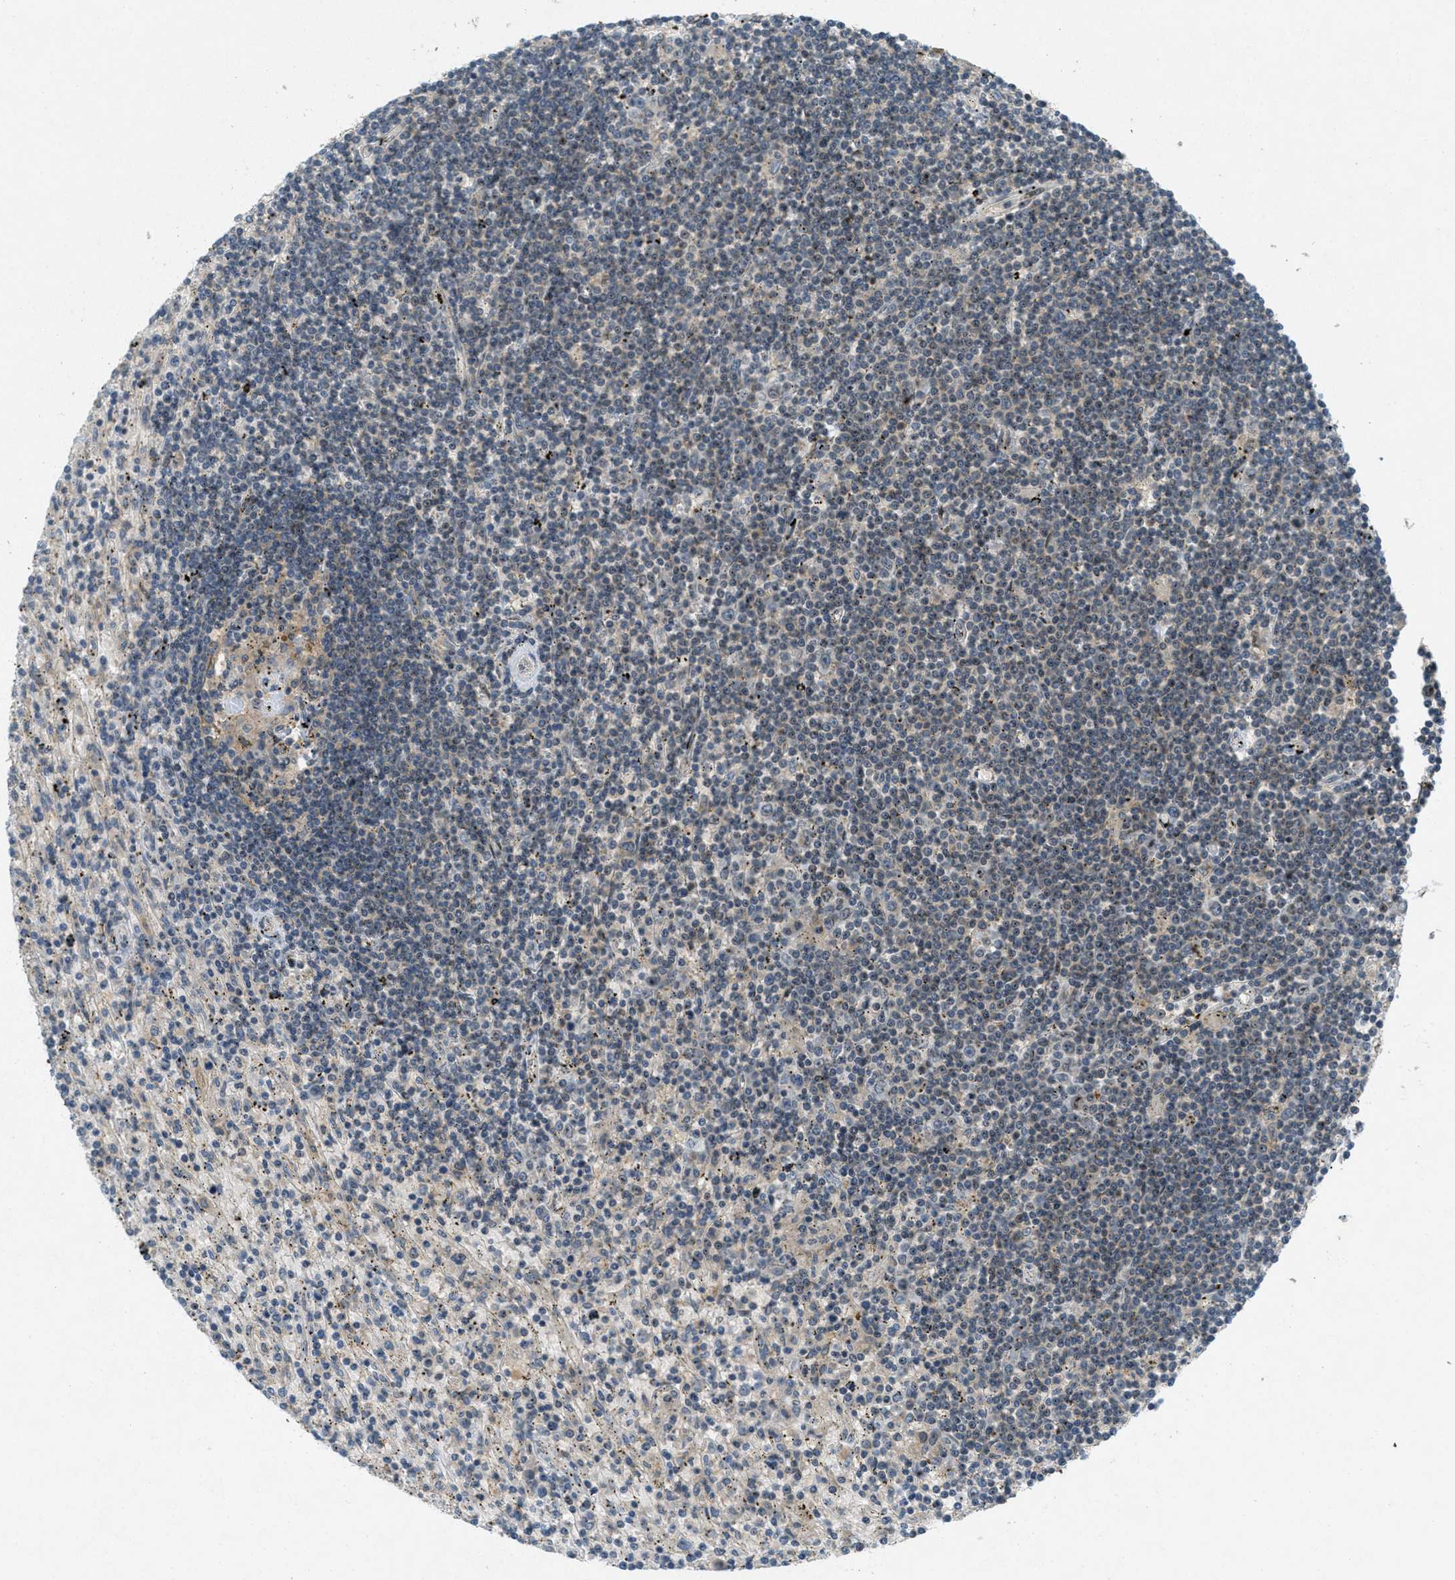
{"staining": {"intensity": "negative", "quantity": "none", "location": "none"}, "tissue": "lymphoma", "cell_type": "Tumor cells", "image_type": "cancer", "snomed": [{"axis": "morphology", "description": "Malignant lymphoma, non-Hodgkin's type, Low grade"}, {"axis": "topography", "description": "Spleen"}], "caption": "DAB (3,3'-diaminobenzidine) immunohistochemical staining of human low-grade malignant lymphoma, non-Hodgkin's type displays no significant staining in tumor cells.", "gene": "SIGMAR1", "patient": {"sex": "male", "age": 76}}